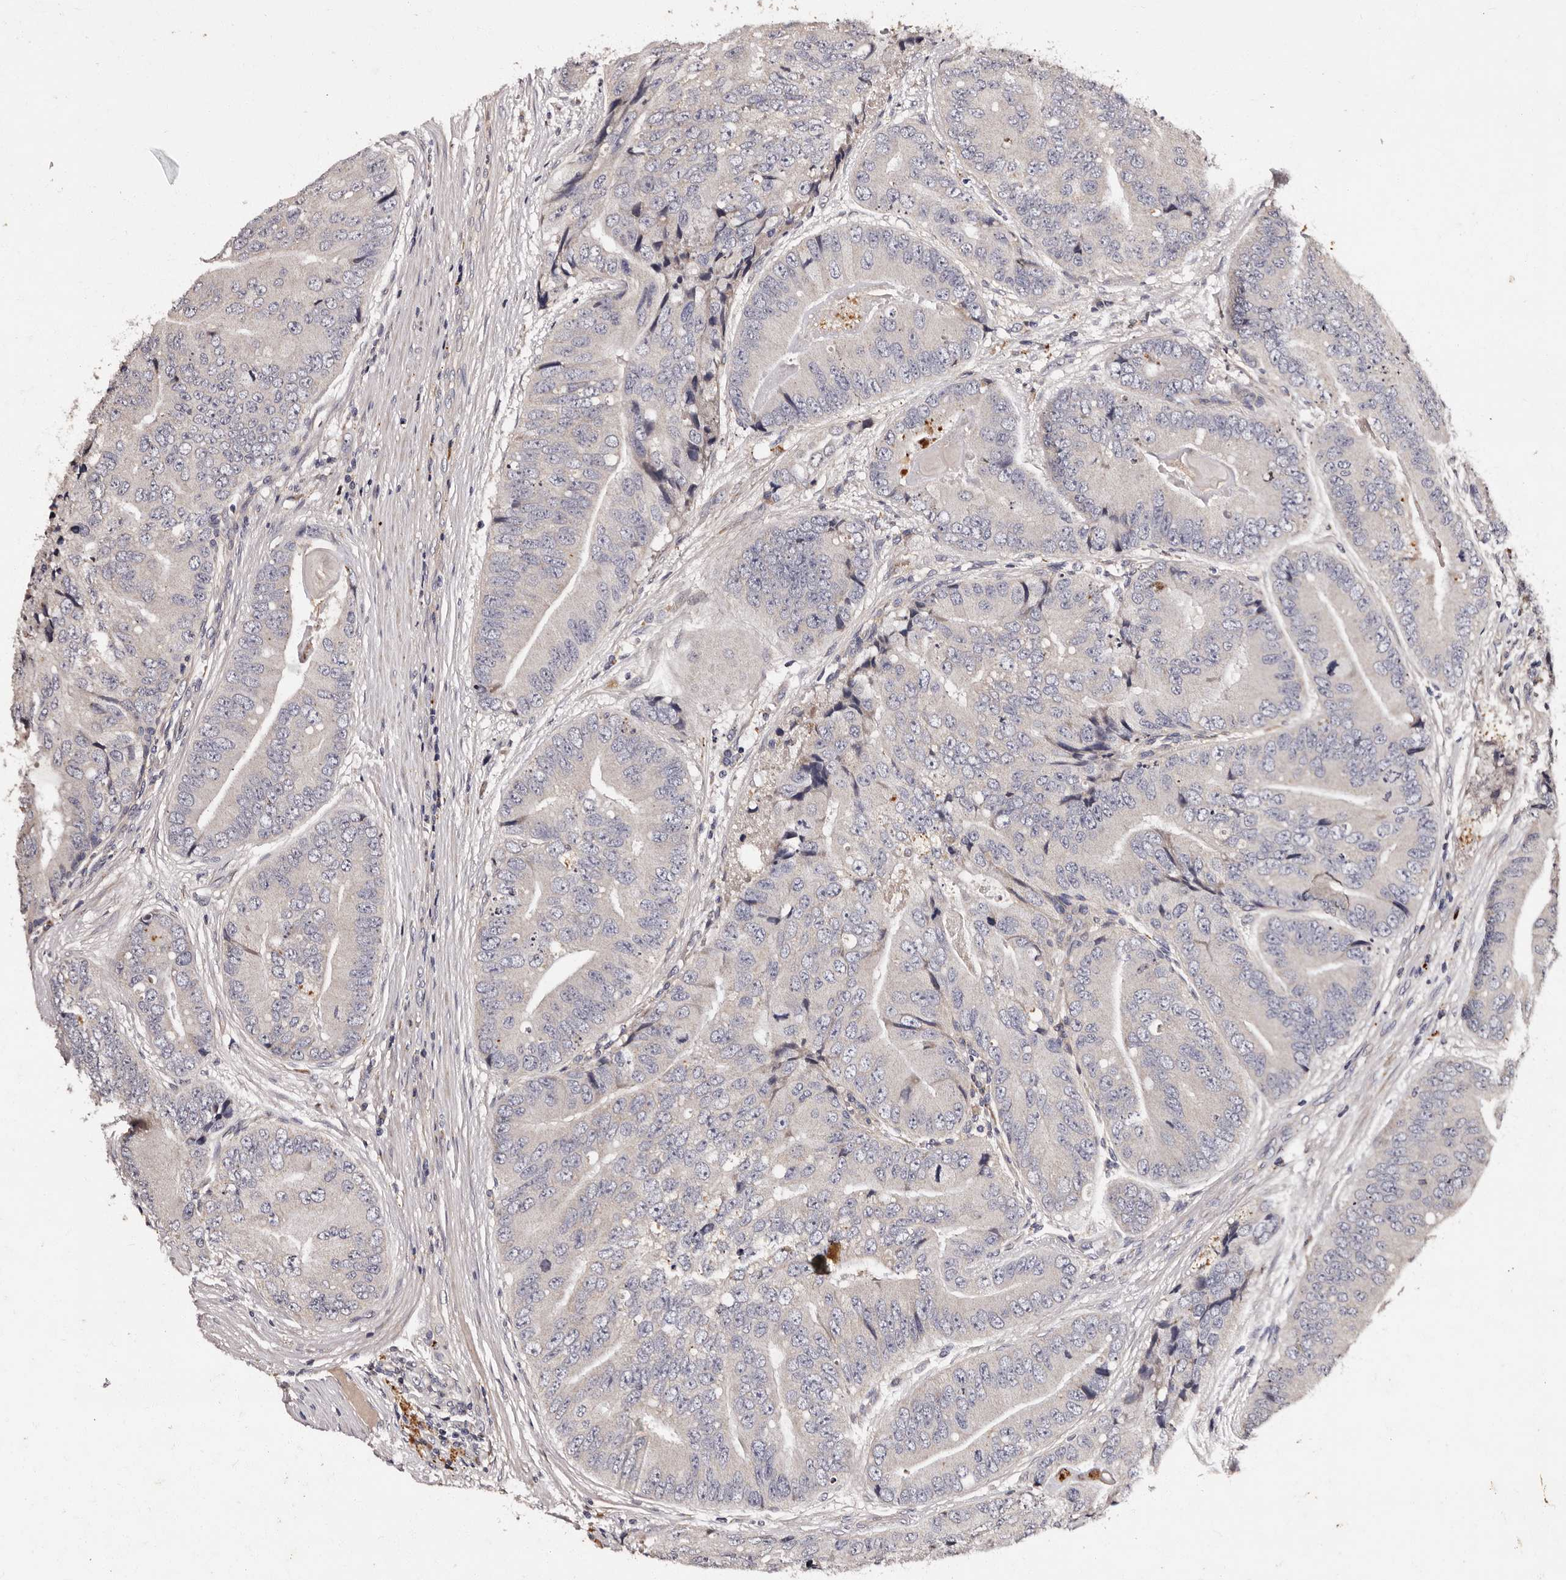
{"staining": {"intensity": "negative", "quantity": "none", "location": "none"}, "tissue": "prostate cancer", "cell_type": "Tumor cells", "image_type": "cancer", "snomed": [{"axis": "morphology", "description": "Adenocarcinoma, High grade"}, {"axis": "topography", "description": "Prostate"}], "caption": "The immunohistochemistry photomicrograph has no significant expression in tumor cells of prostate cancer tissue.", "gene": "ADCK5", "patient": {"sex": "male", "age": 70}}